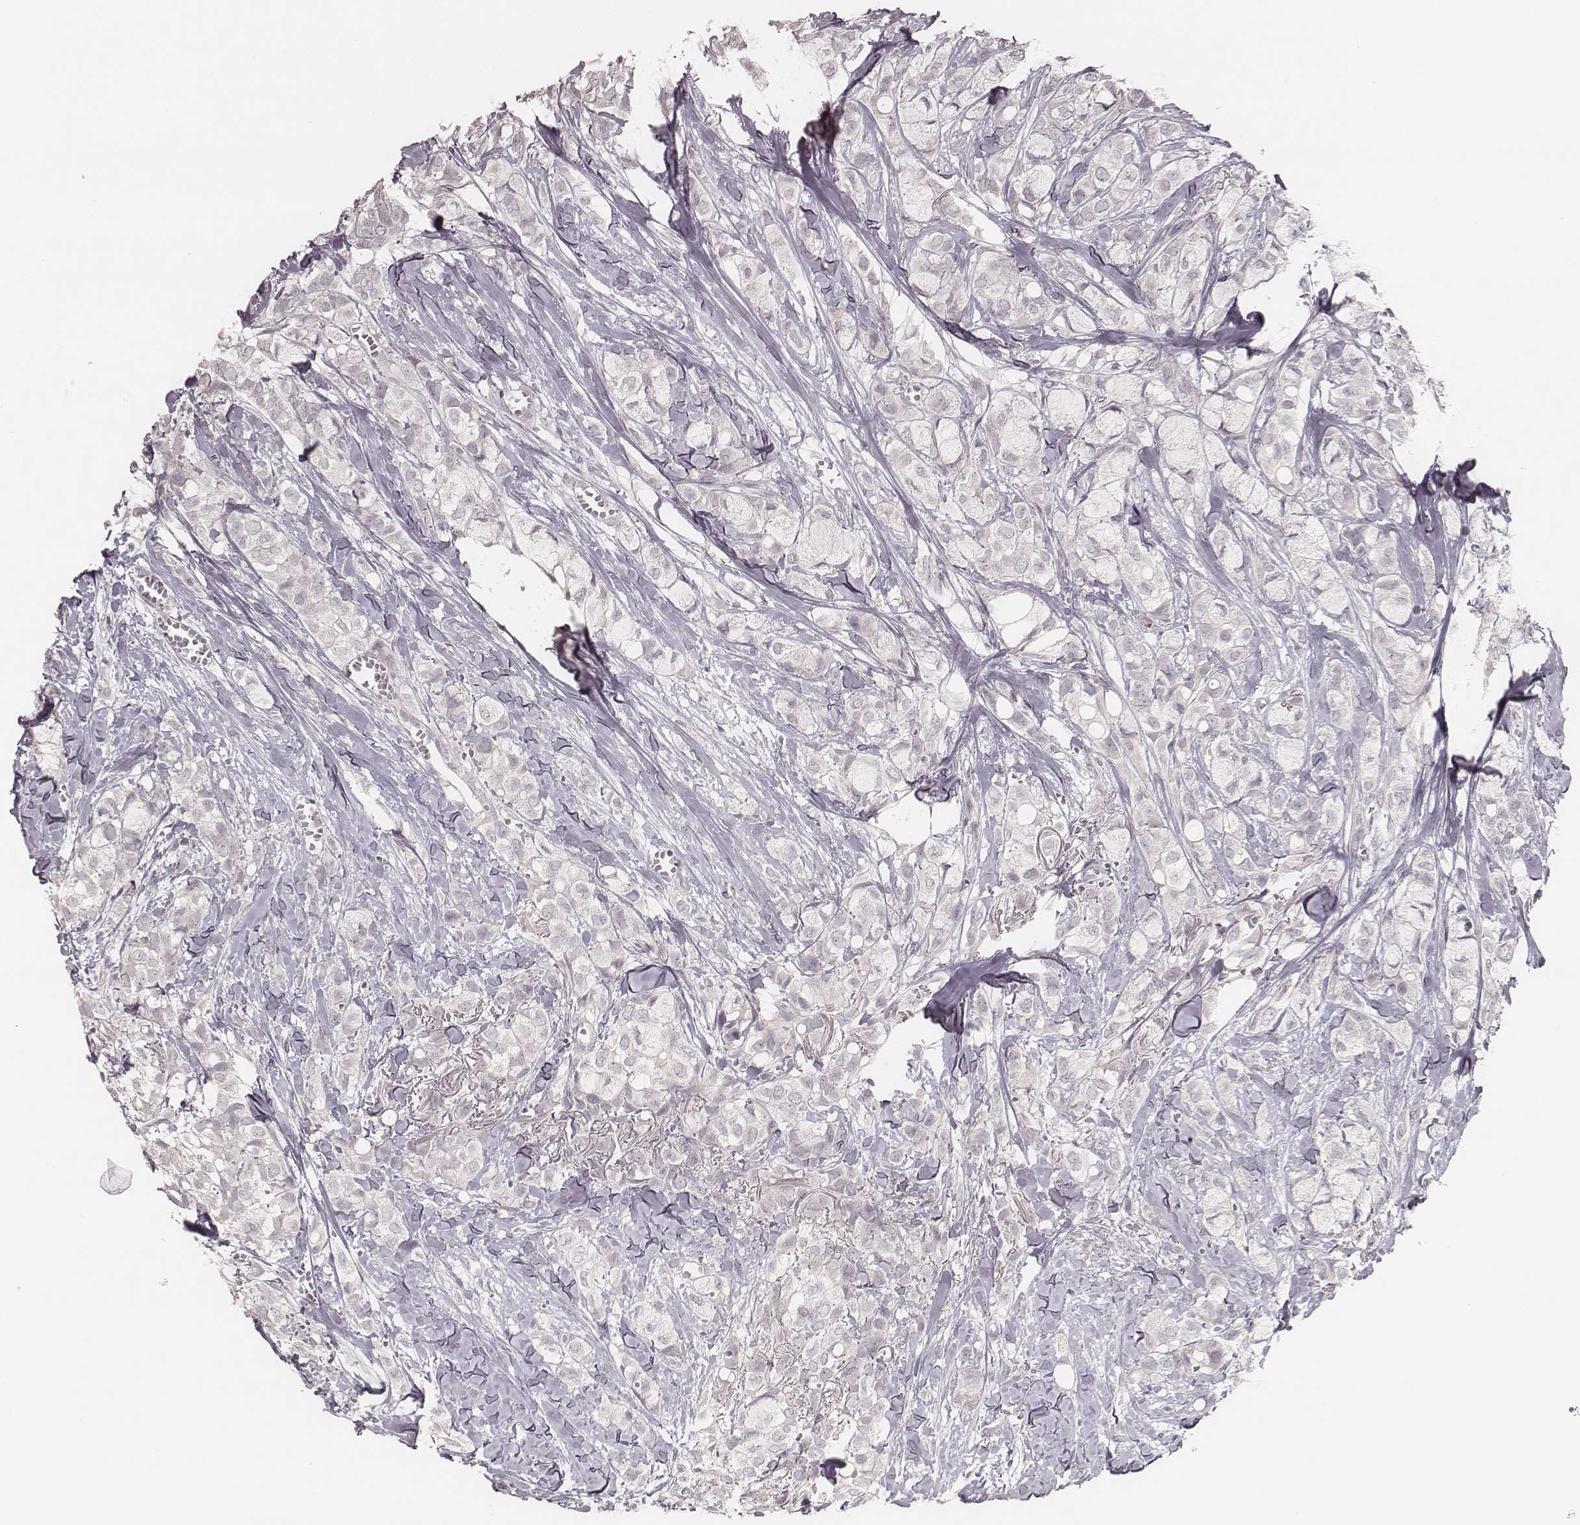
{"staining": {"intensity": "negative", "quantity": "none", "location": "none"}, "tissue": "breast cancer", "cell_type": "Tumor cells", "image_type": "cancer", "snomed": [{"axis": "morphology", "description": "Duct carcinoma"}, {"axis": "topography", "description": "Breast"}], "caption": "Immunohistochemistry micrograph of neoplastic tissue: human breast cancer (intraductal carcinoma) stained with DAB exhibits no significant protein expression in tumor cells.", "gene": "ACACB", "patient": {"sex": "female", "age": 85}}